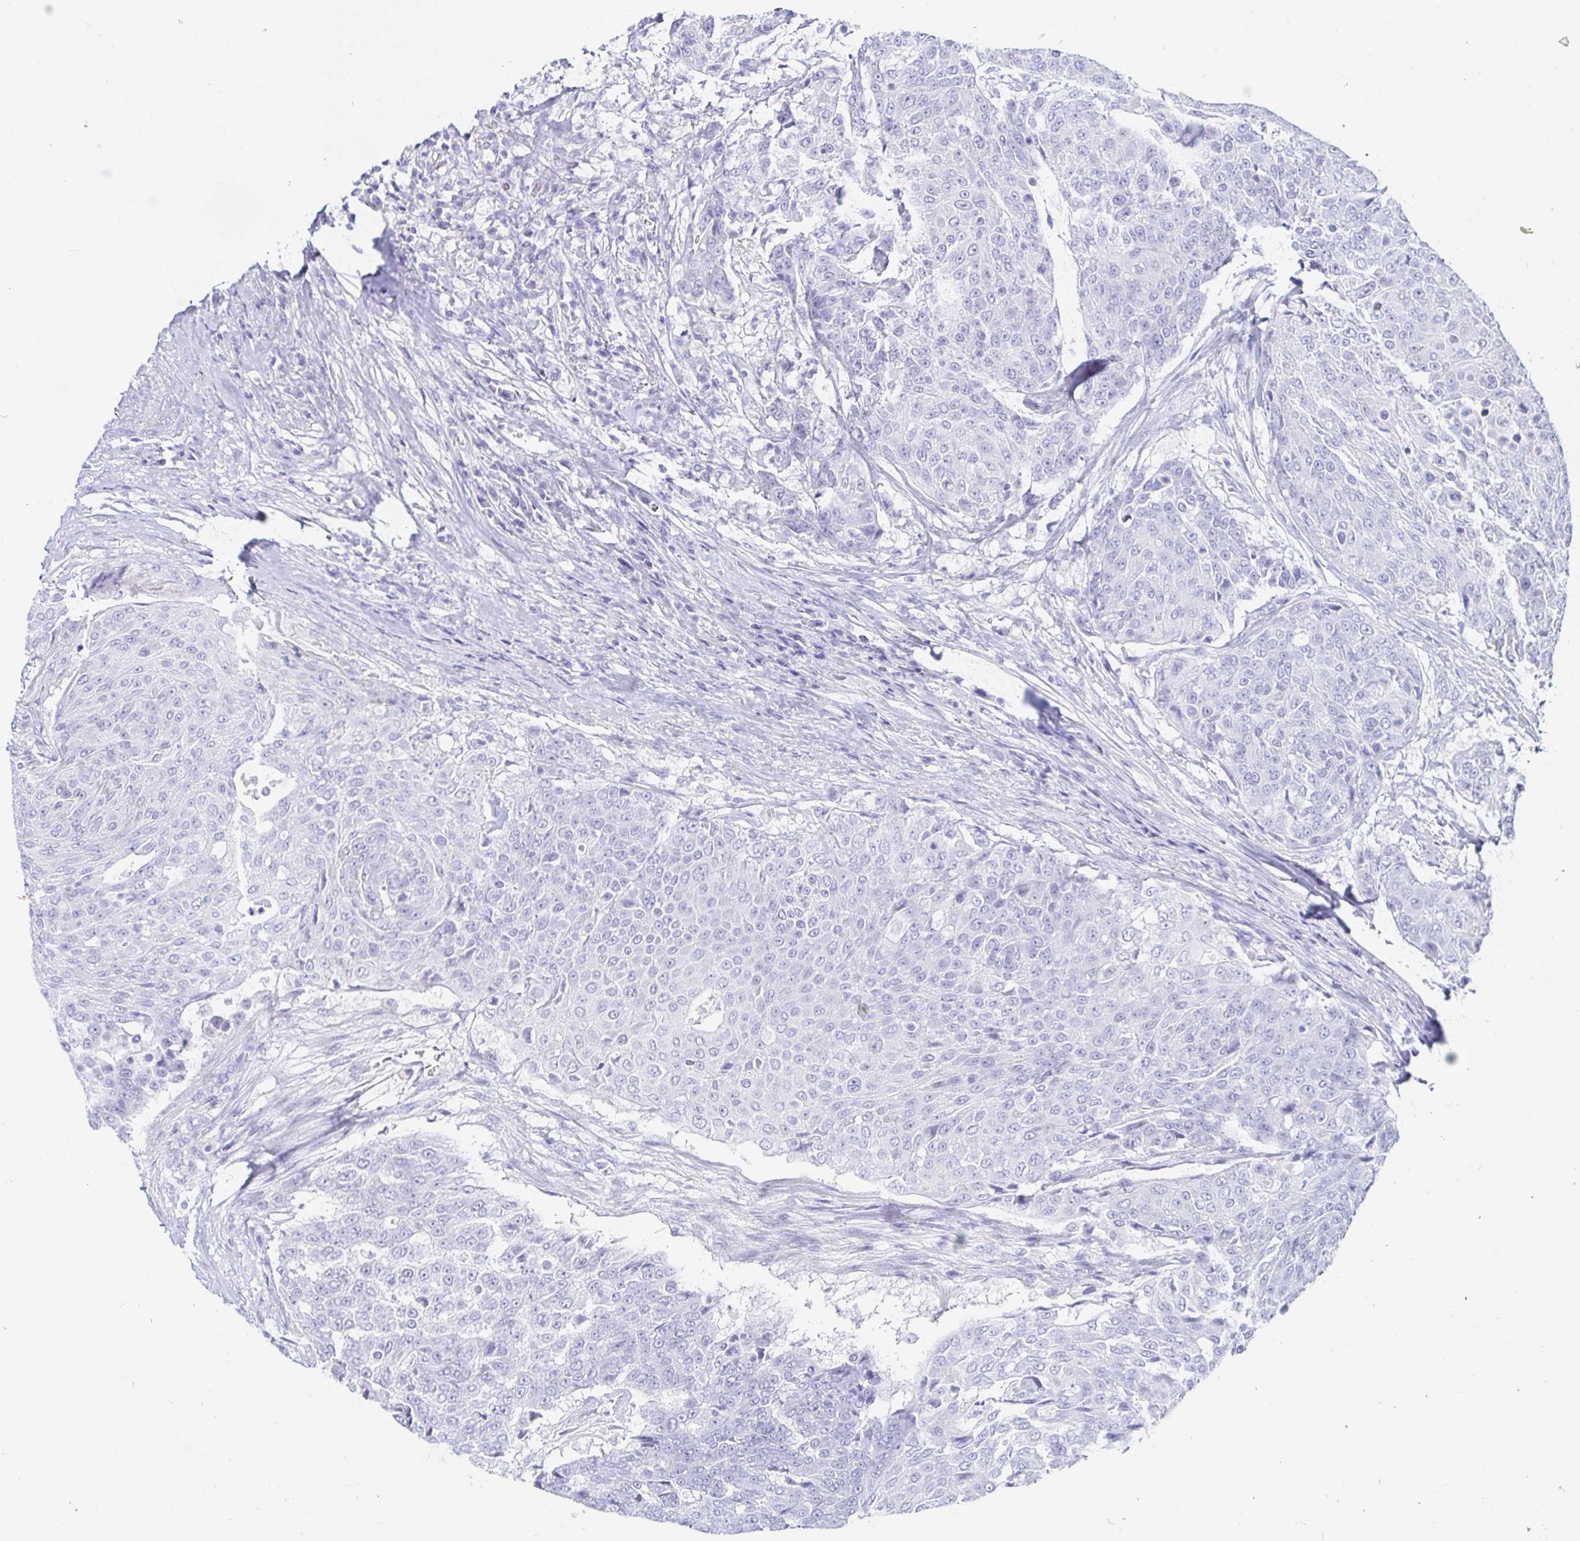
{"staining": {"intensity": "negative", "quantity": "none", "location": "none"}, "tissue": "urothelial cancer", "cell_type": "Tumor cells", "image_type": "cancer", "snomed": [{"axis": "morphology", "description": "Urothelial carcinoma, High grade"}, {"axis": "topography", "description": "Urinary bladder"}], "caption": "Micrograph shows no significant protein positivity in tumor cells of urothelial cancer. (Stains: DAB immunohistochemistry (IHC) with hematoxylin counter stain, Microscopy: brightfield microscopy at high magnification).", "gene": "KCNH6", "patient": {"sex": "female", "age": 63}}